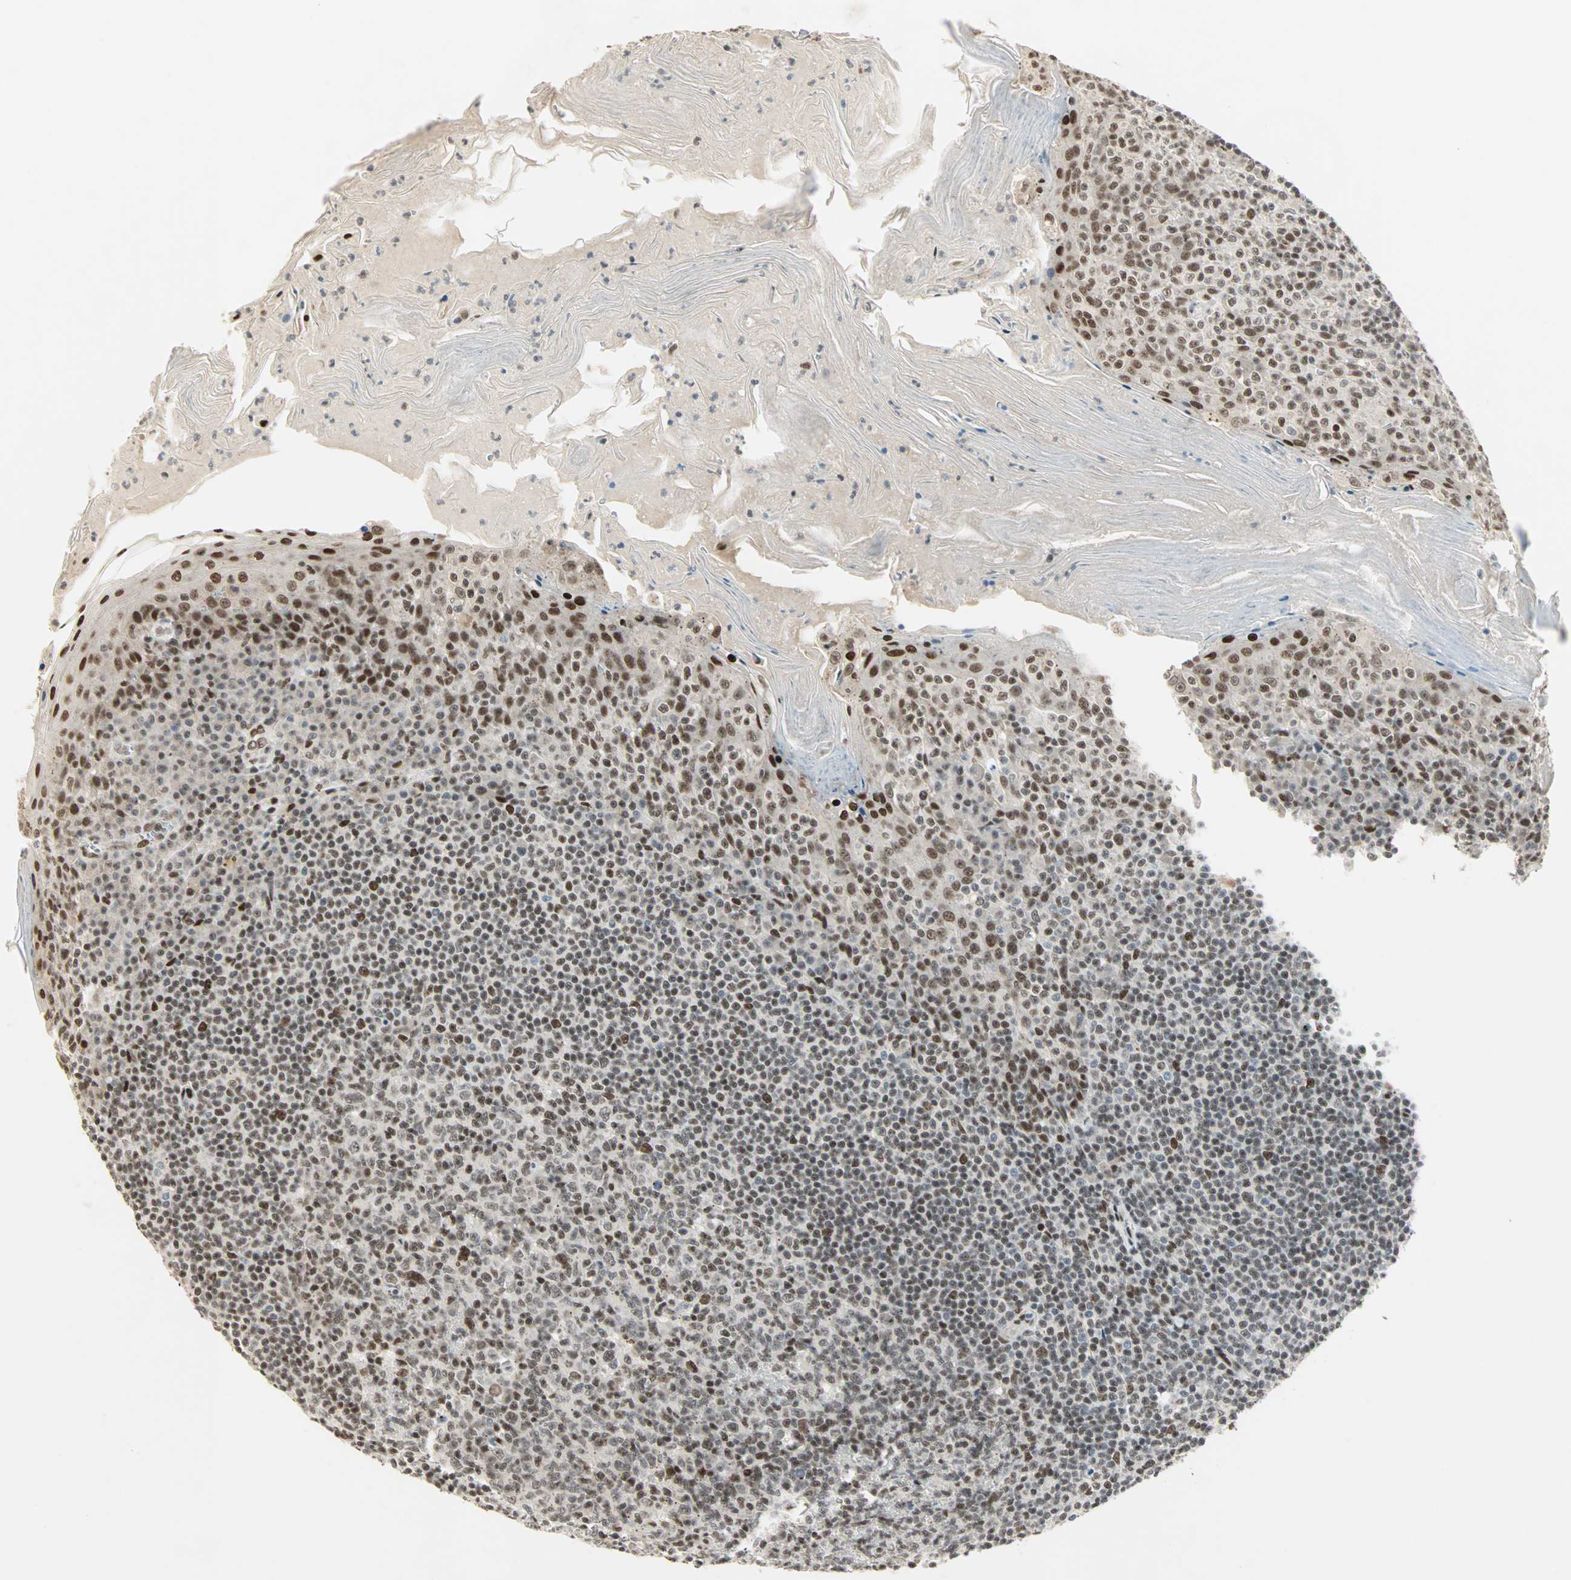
{"staining": {"intensity": "moderate", "quantity": ">75%", "location": "nuclear"}, "tissue": "tonsil", "cell_type": "Germinal center cells", "image_type": "normal", "snomed": [{"axis": "morphology", "description": "Normal tissue, NOS"}, {"axis": "topography", "description": "Tonsil"}], "caption": "The image demonstrates staining of benign tonsil, revealing moderate nuclear protein expression (brown color) within germinal center cells. The staining is performed using DAB (3,3'-diaminobenzidine) brown chromogen to label protein expression. The nuclei are counter-stained blue using hematoxylin.", "gene": "BLM", "patient": {"sex": "male", "age": 31}}